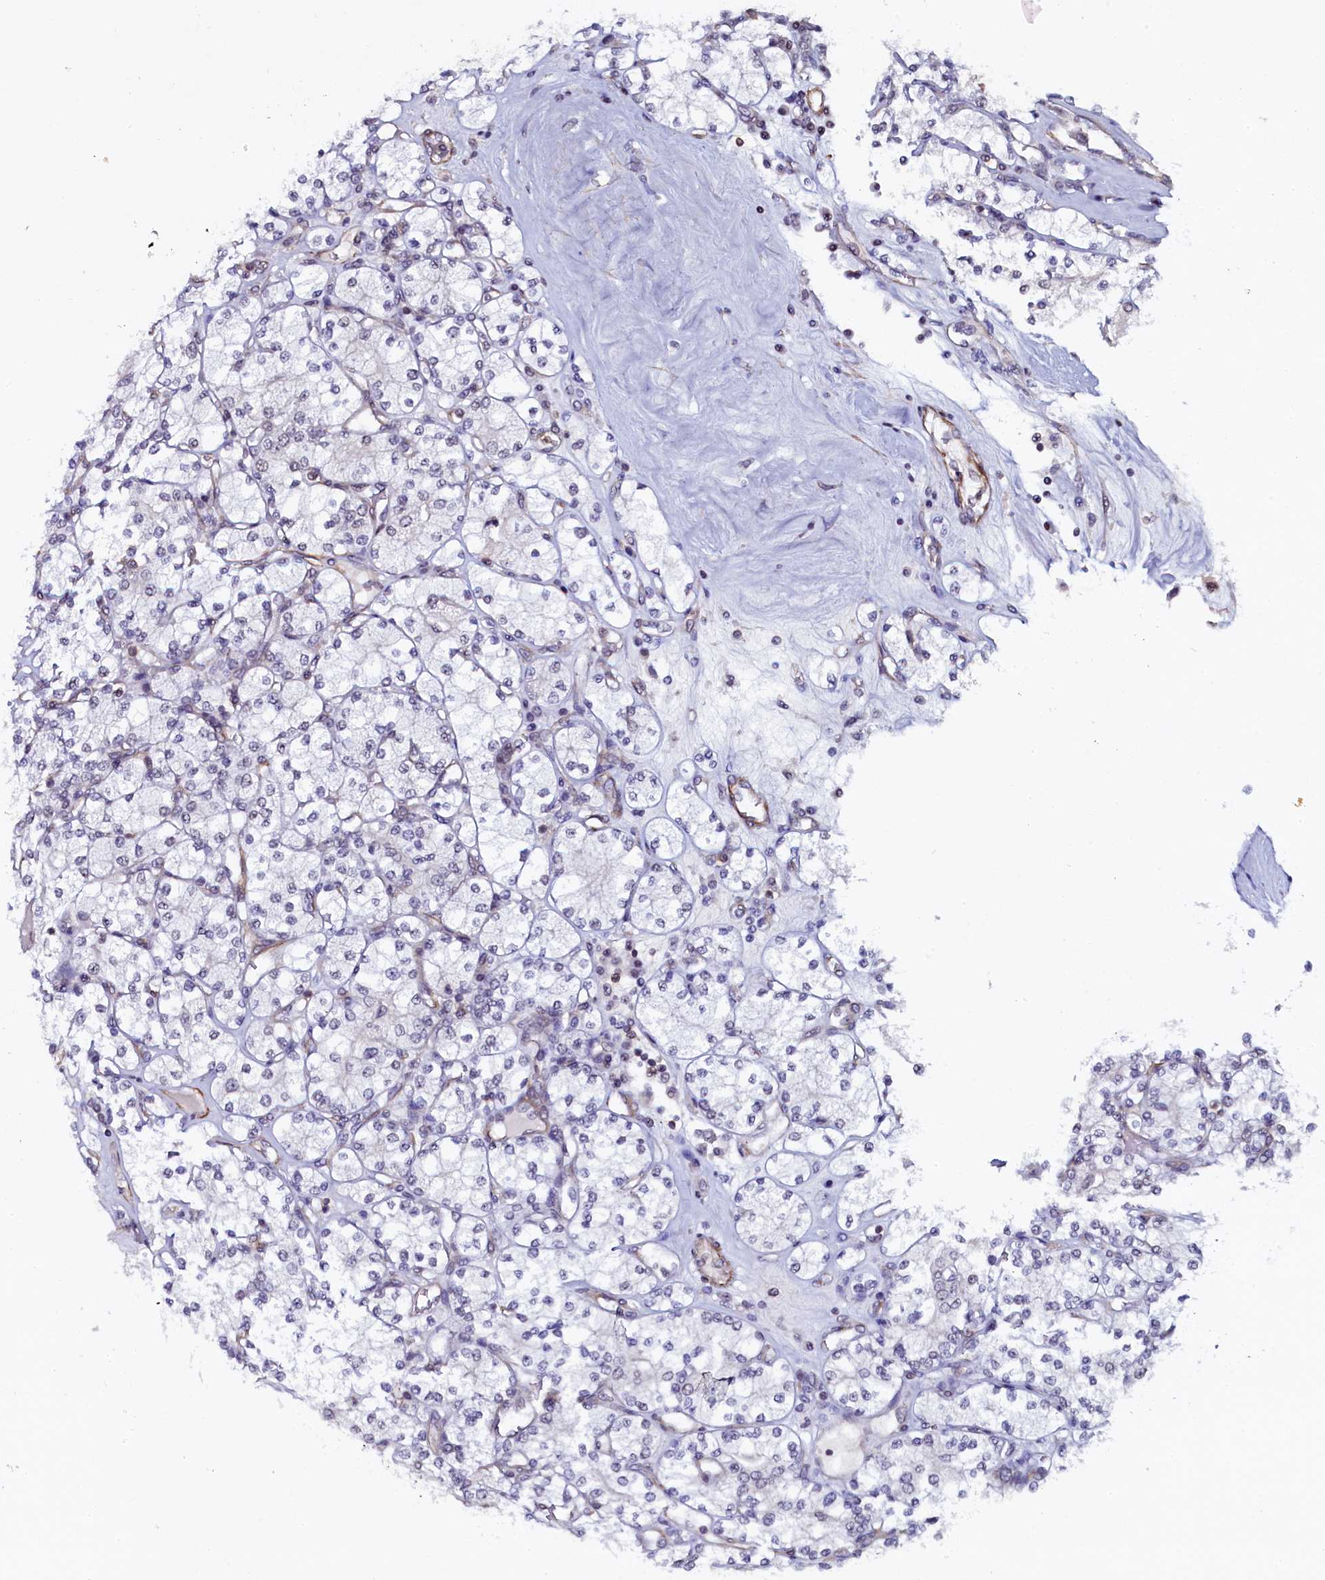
{"staining": {"intensity": "weak", "quantity": "25%-75%", "location": "nuclear"}, "tissue": "renal cancer", "cell_type": "Tumor cells", "image_type": "cancer", "snomed": [{"axis": "morphology", "description": "Adenocarcinoma, NOS"}, {"axis": "topography", "description": "Kidney"}], "caption": "Protein staining shows weak nuclear positivity in approximately 25%-75% of tumor cells in adenocarcinoma (renal).", "gene": "INTS14", "patient": {"sex": "male", "age": 77}}